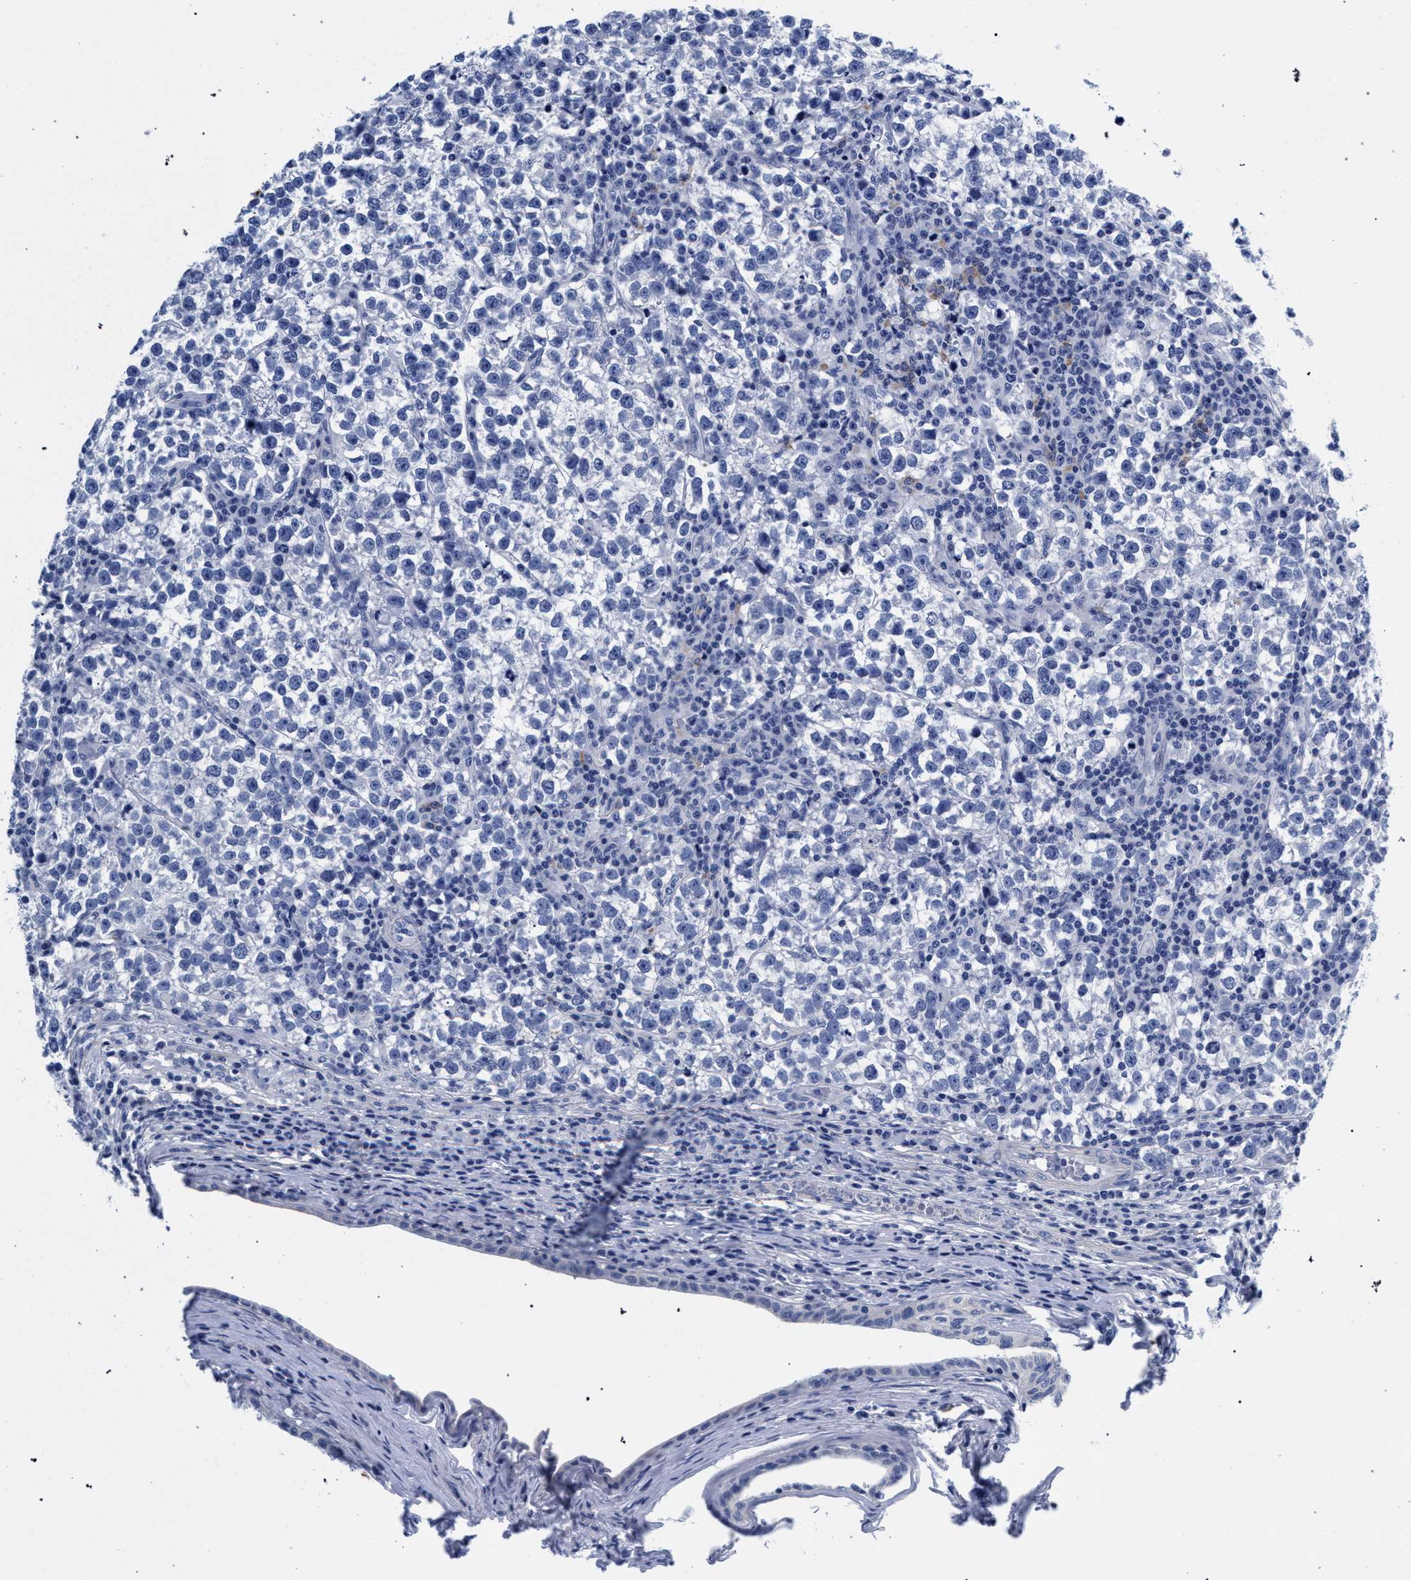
{"staining": {"intensity": "negative", "quantity": "none", "location": "none"}, "tissue": "testis cancer", "cell_type": "Tumor cells", "image_type": "cancer", "snomed": [{"axis": "morphology", "description": "Normal tissue, NOS"}, {"axis": "morphology", "description": "Seminoma, NOS"}, {"axis": "topography", "description": "Testis"}], "caption": "Tumor cells are negative for protein expression in human testis cancer (seminoma).", "gene": "AKAP4", "patient": {"sex": "male", "age": 43}}